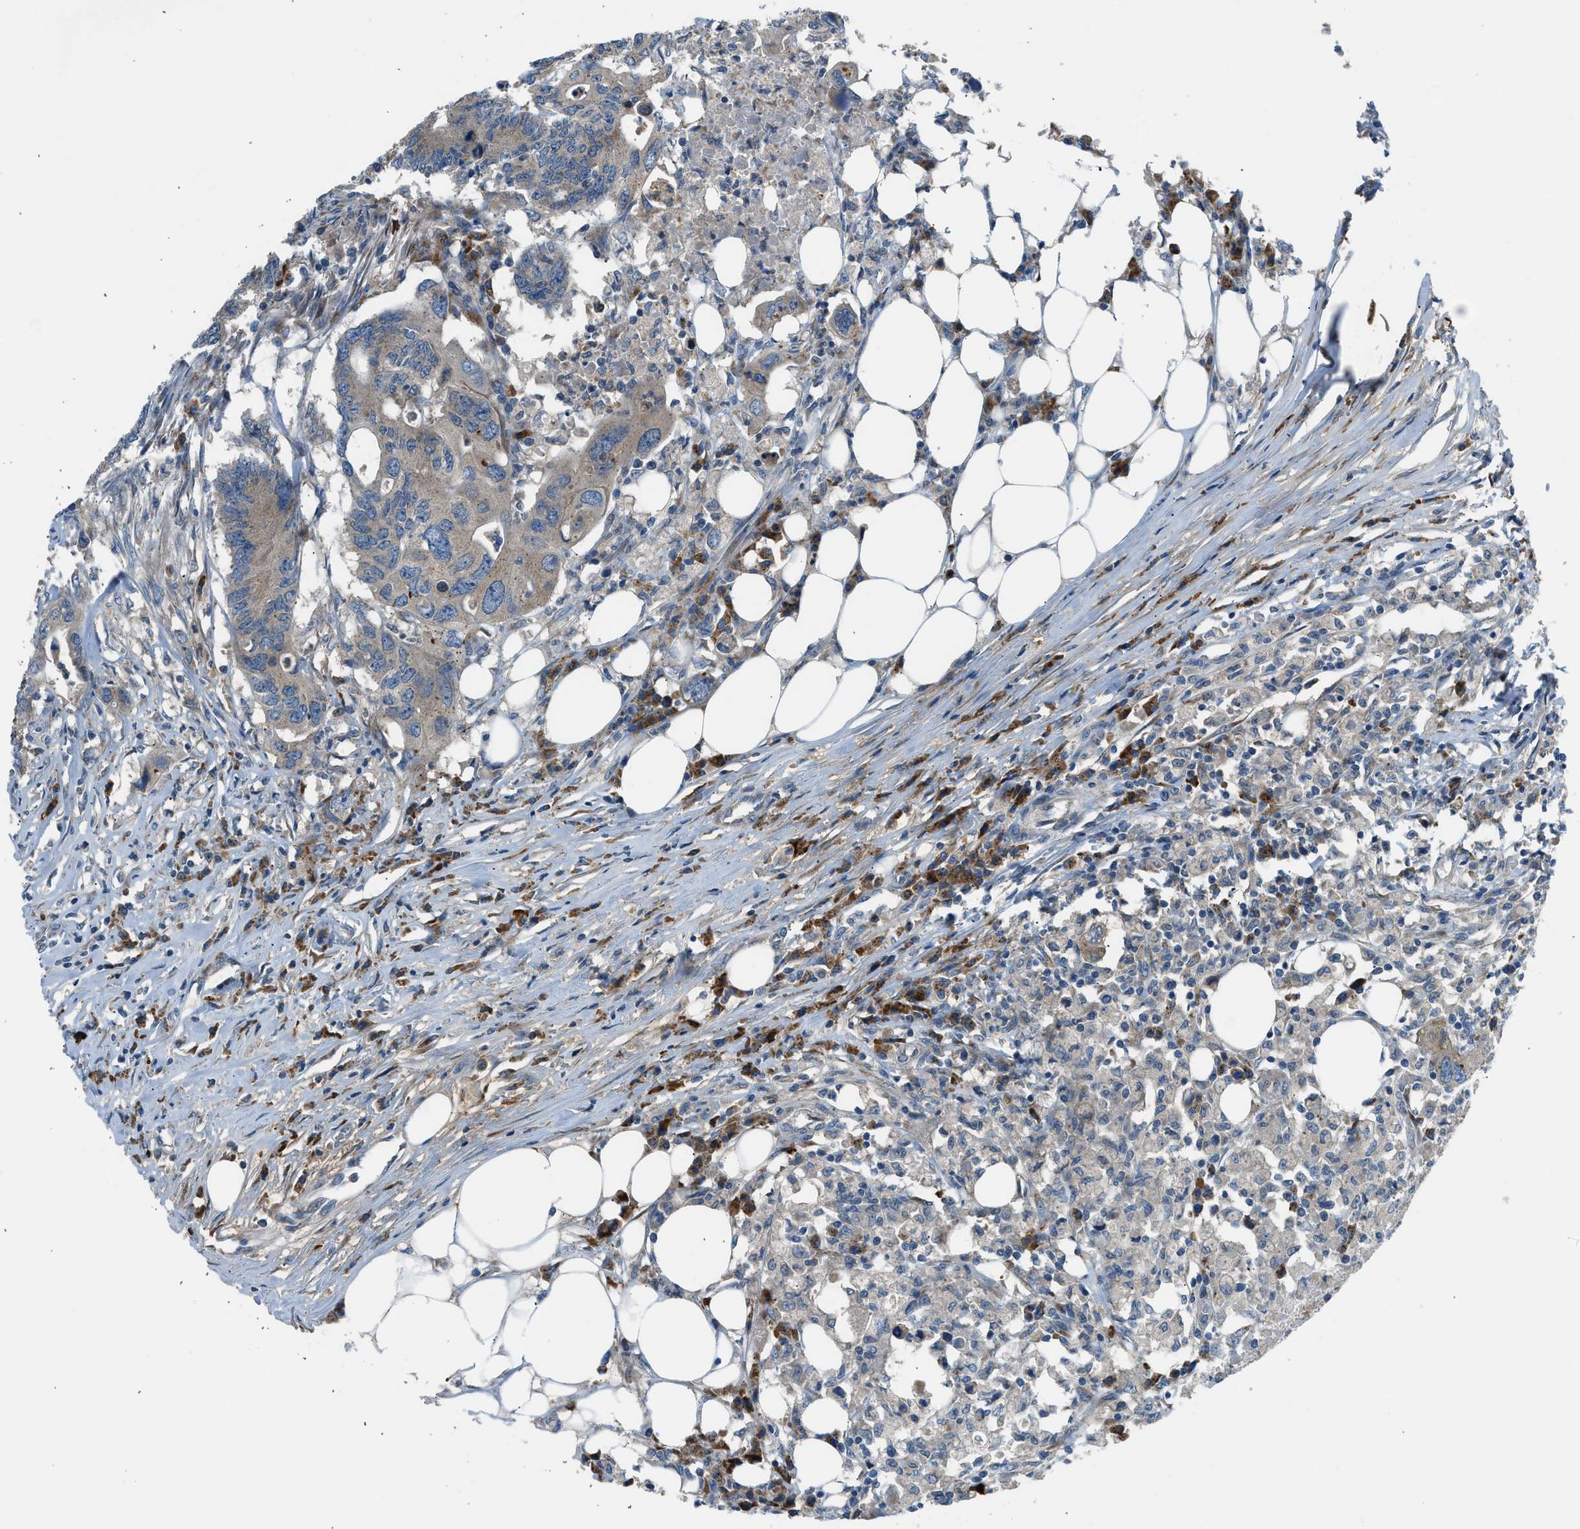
{"staining": {"intensity": "weak", "quantity": ">75%", "location": "cytoplasmic/membranous"}, "tissue": "colorectal cancer", "cell_type": "Tumor cells", "image_type": "cancer", "snomed": [{"axis": "morphology", "description": "Adenocarcinoma, NOS"}, {"axis": "topography", "description": "Colon"}], "caption": "Colorectal adenocarcinoma stained with a protein marker exhibits weak staining in tumor cells.", "gene": "EDARADD", "patient": {"sex": "male", "age": 71}}